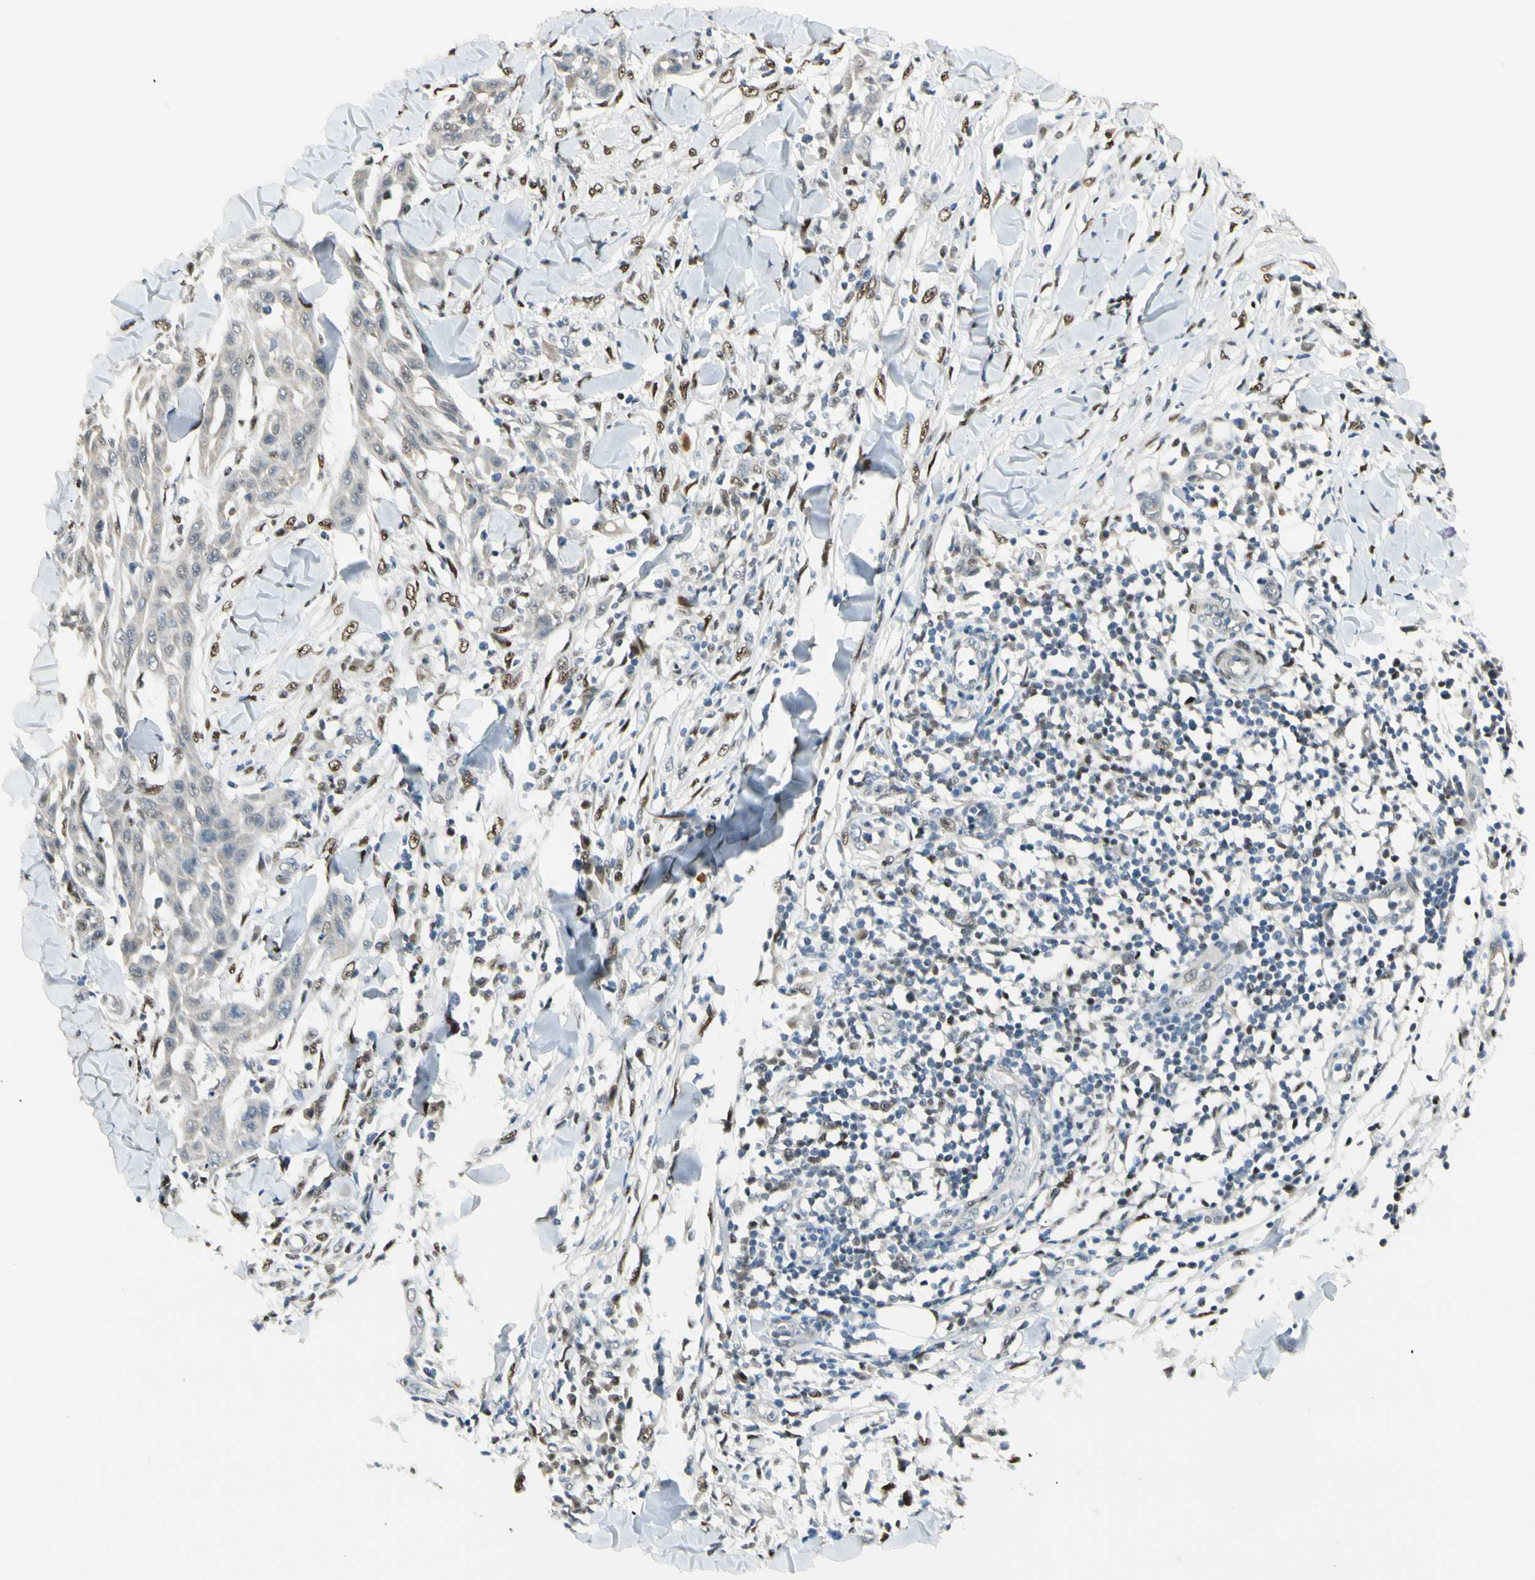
{"staining": {"intensity": "weak", "quantity": "25%-75%", "location": "cytoplasmic/membranous"}, "tissue": "skin cancer", "cell_type": "Tumor cells", "image_type": "cancer", "snomed": [{"axis": "morphology", "description": "Squamous cell carcinoma, NOS"}, {"axis": "topography", "description": "Skin"}], "caption": "Human skin cancer (squamous cell carcinoma) stained with a brown dye demonstrates weak cytoplasmic/membranous positive positivity in approximately 25%-75% of tumor cells.", "gene": "ATXN1", "patient": {"sex": "male", "age": 24}}